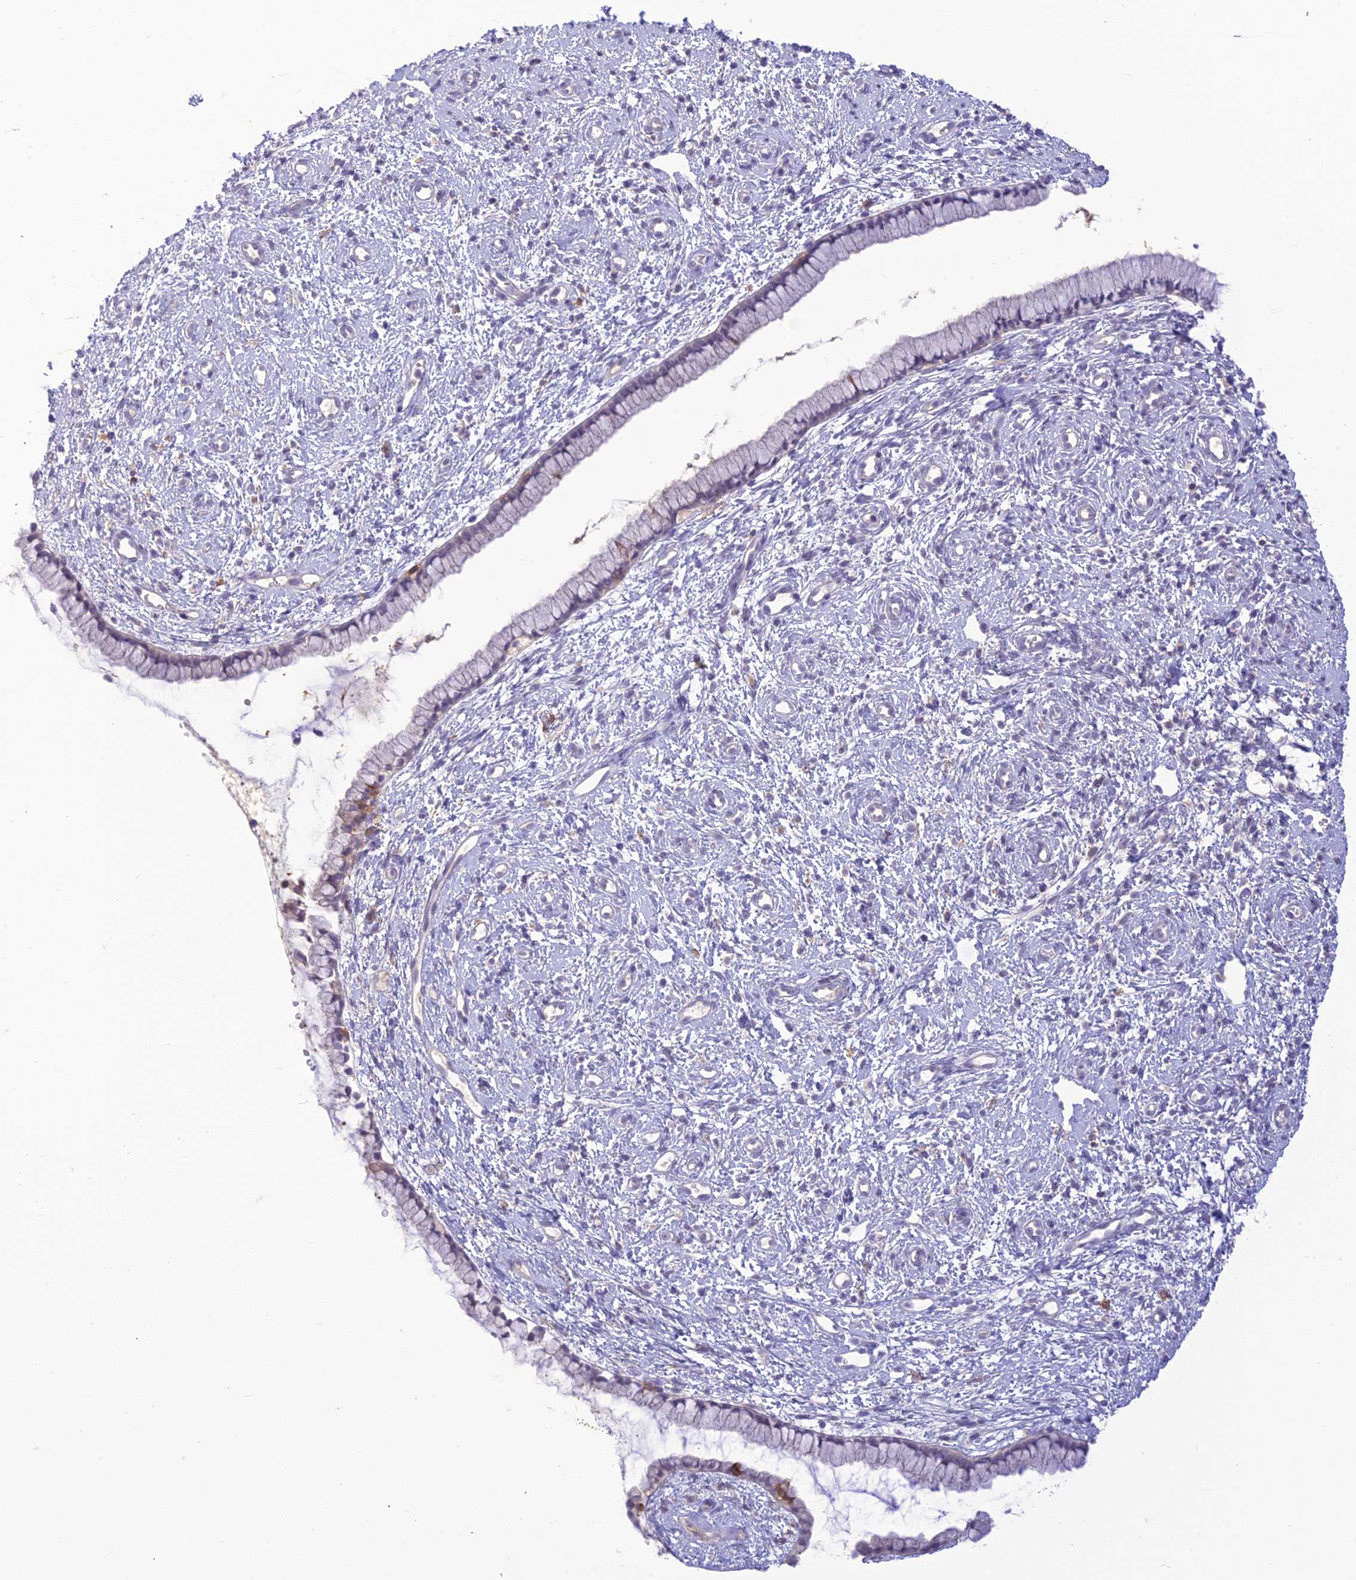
{"staining": {"intensity": "negative", "quantity": "none", "location": "none"}, "tissue": "cervix", "cell_type": "Glandular cells", "image_type": "normal", "snomed": [{"axis": "morphology", "description": "Normal tissue, NOS"}, {"axis": "topography", "description": "Cervix"}], "caption": "This histopathology image is of benign cervix stained with immunohistochemistry to label a protein in brown with the nuclei are counter-stained blue. There is no staining in glandular cells.", "gene": "ITGAE", "patient": {"sex": "female", "age": 57}}